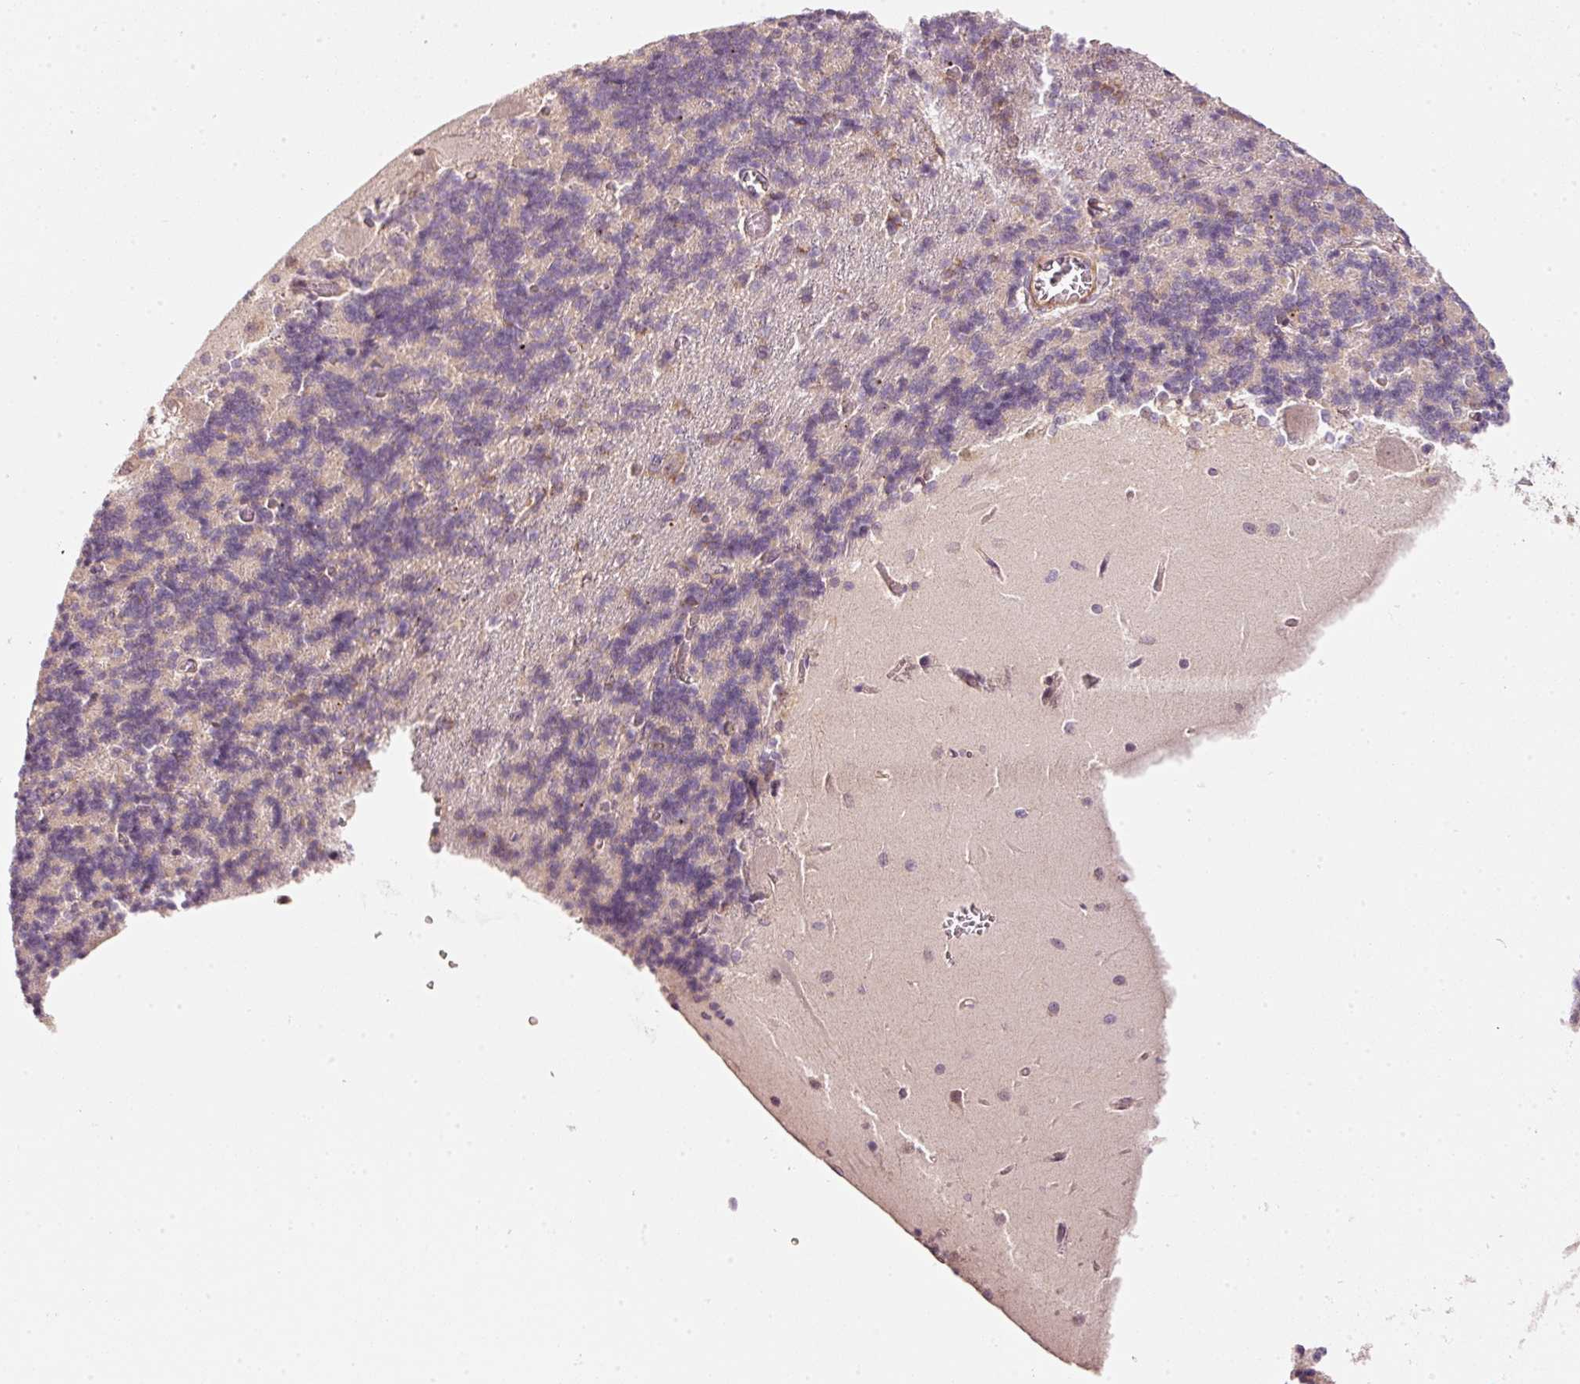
{"staining": {"intensity": "negative", "quantity": "none", "location": "none"}, "tissue": "cerebellum", "cell_type": "Cells in granular layer", "image_type": "normal", "snomed": [{"axis": "morphology", "description": "Normal tissue, NOS"}, {"axis": "topography", "description": "Cerebellum"}], "caption": "DAB immunohistochemical staining of benign cerebellum demonstrates no significant expression in cells in granular layer. (Stains: DAB (3,3'-diaminobenzidine) immunohistochemistry with hematoxylin counter stain, Microscopy: brightfield microscopy at high magnification).", "gene": "ARHGAP22", "patient": {"sex": "male", "age": 37}}